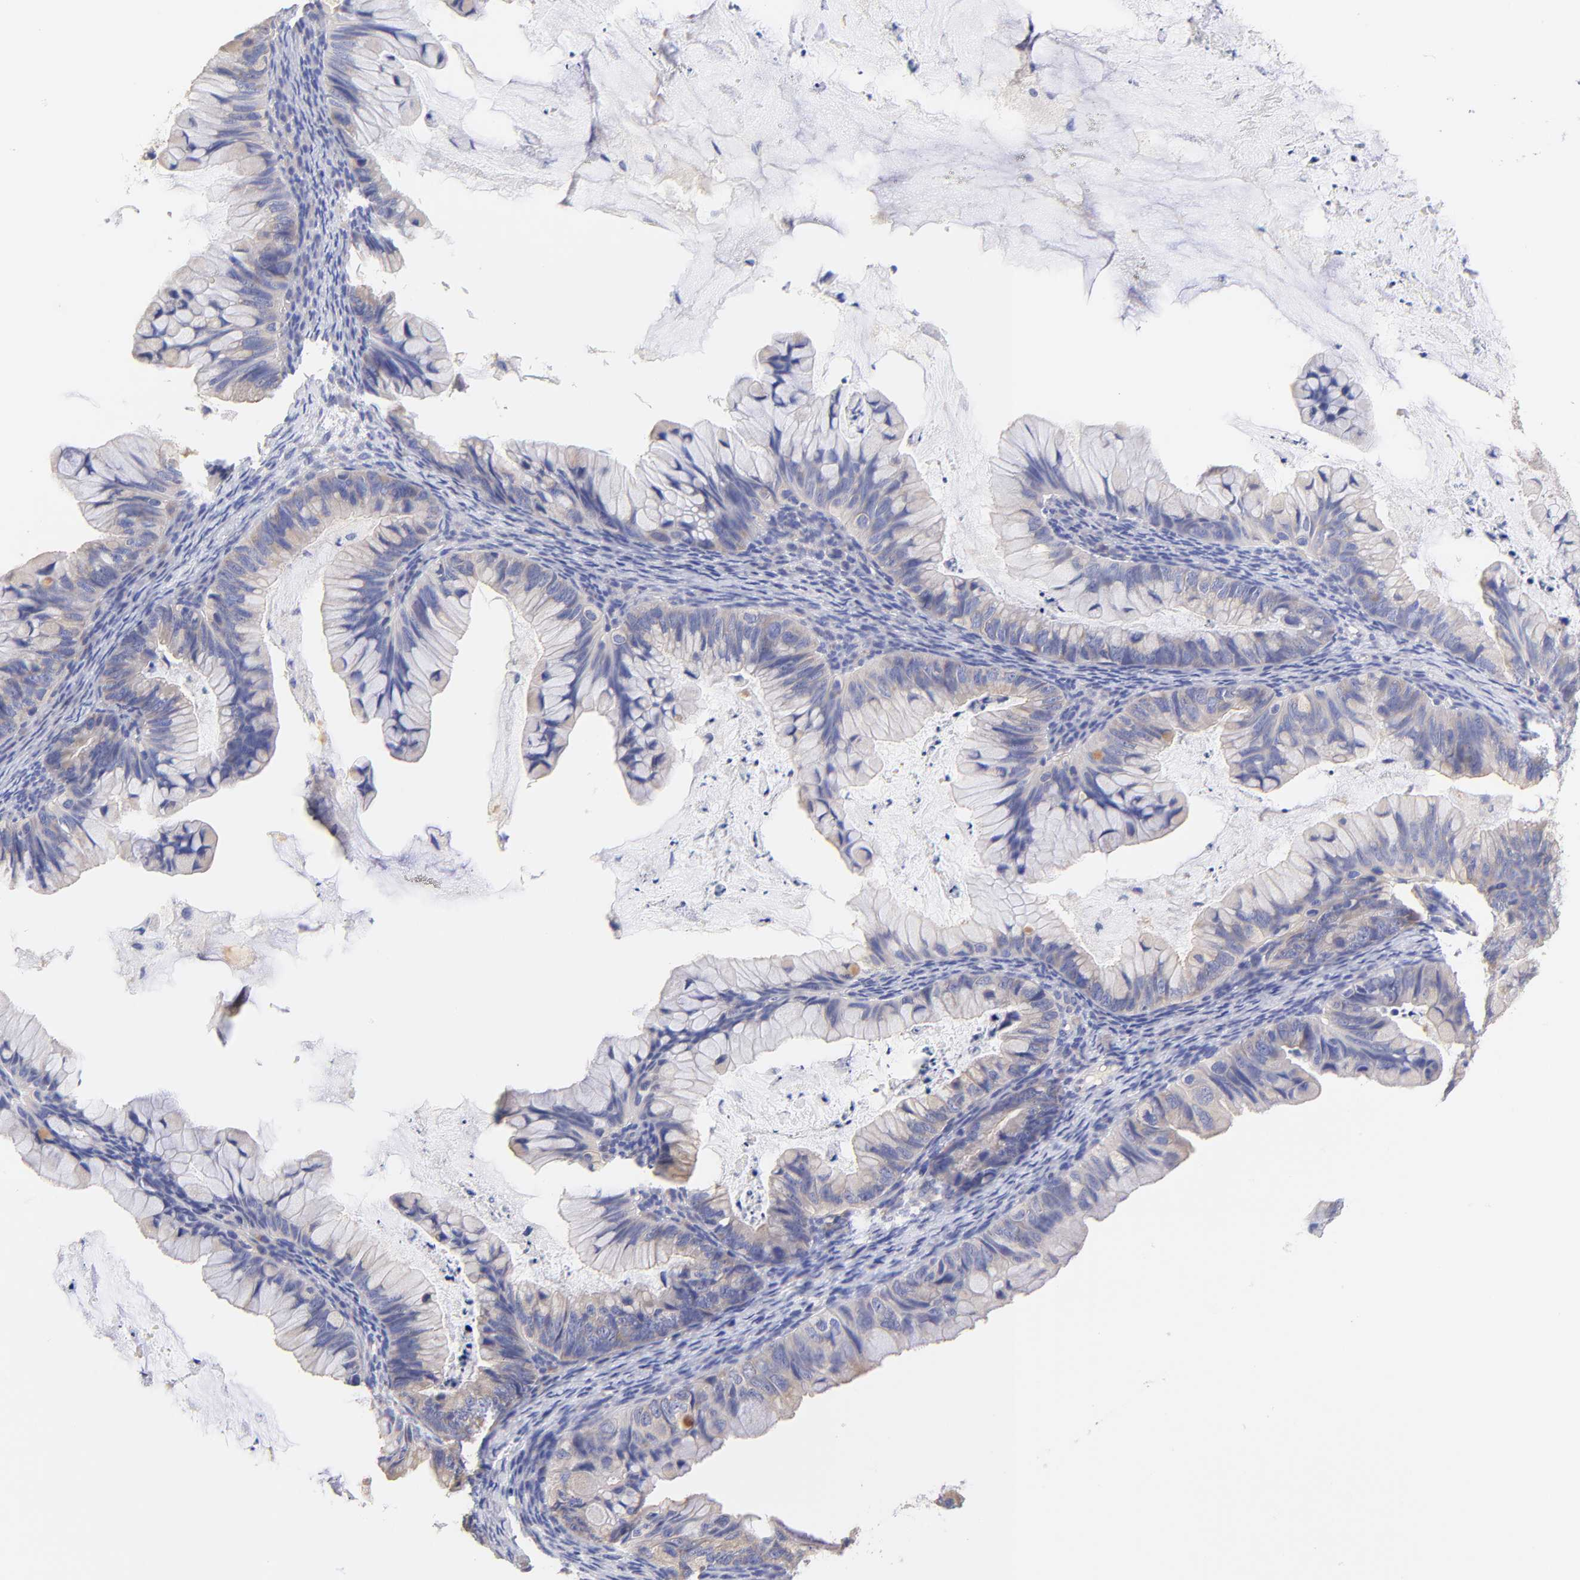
{"staining": {"intensity": "weak", "quantity": ">75%", "location": "cytoplasmic/membranous"}, "tissue": "ovarian cancer", "cell_type": "Tumor cells", "image_type": "cancer", "snomed": [{"axis": "morphology", "description": "Cystadenocarcinoma, mucinous, NOS"}, {"axis": "topography", "description": "Ovary"}], "caption": "Ovarian cancer (mucinous cystadenocarcinoma) tissue demonstrates weak cytoplasmic/membranous staining in approximately >75% of tumor cells, visualized by immunohistochemistry.", "gene": "TNFRSF13C", "patient": {"sex": "female", "age": 36}}